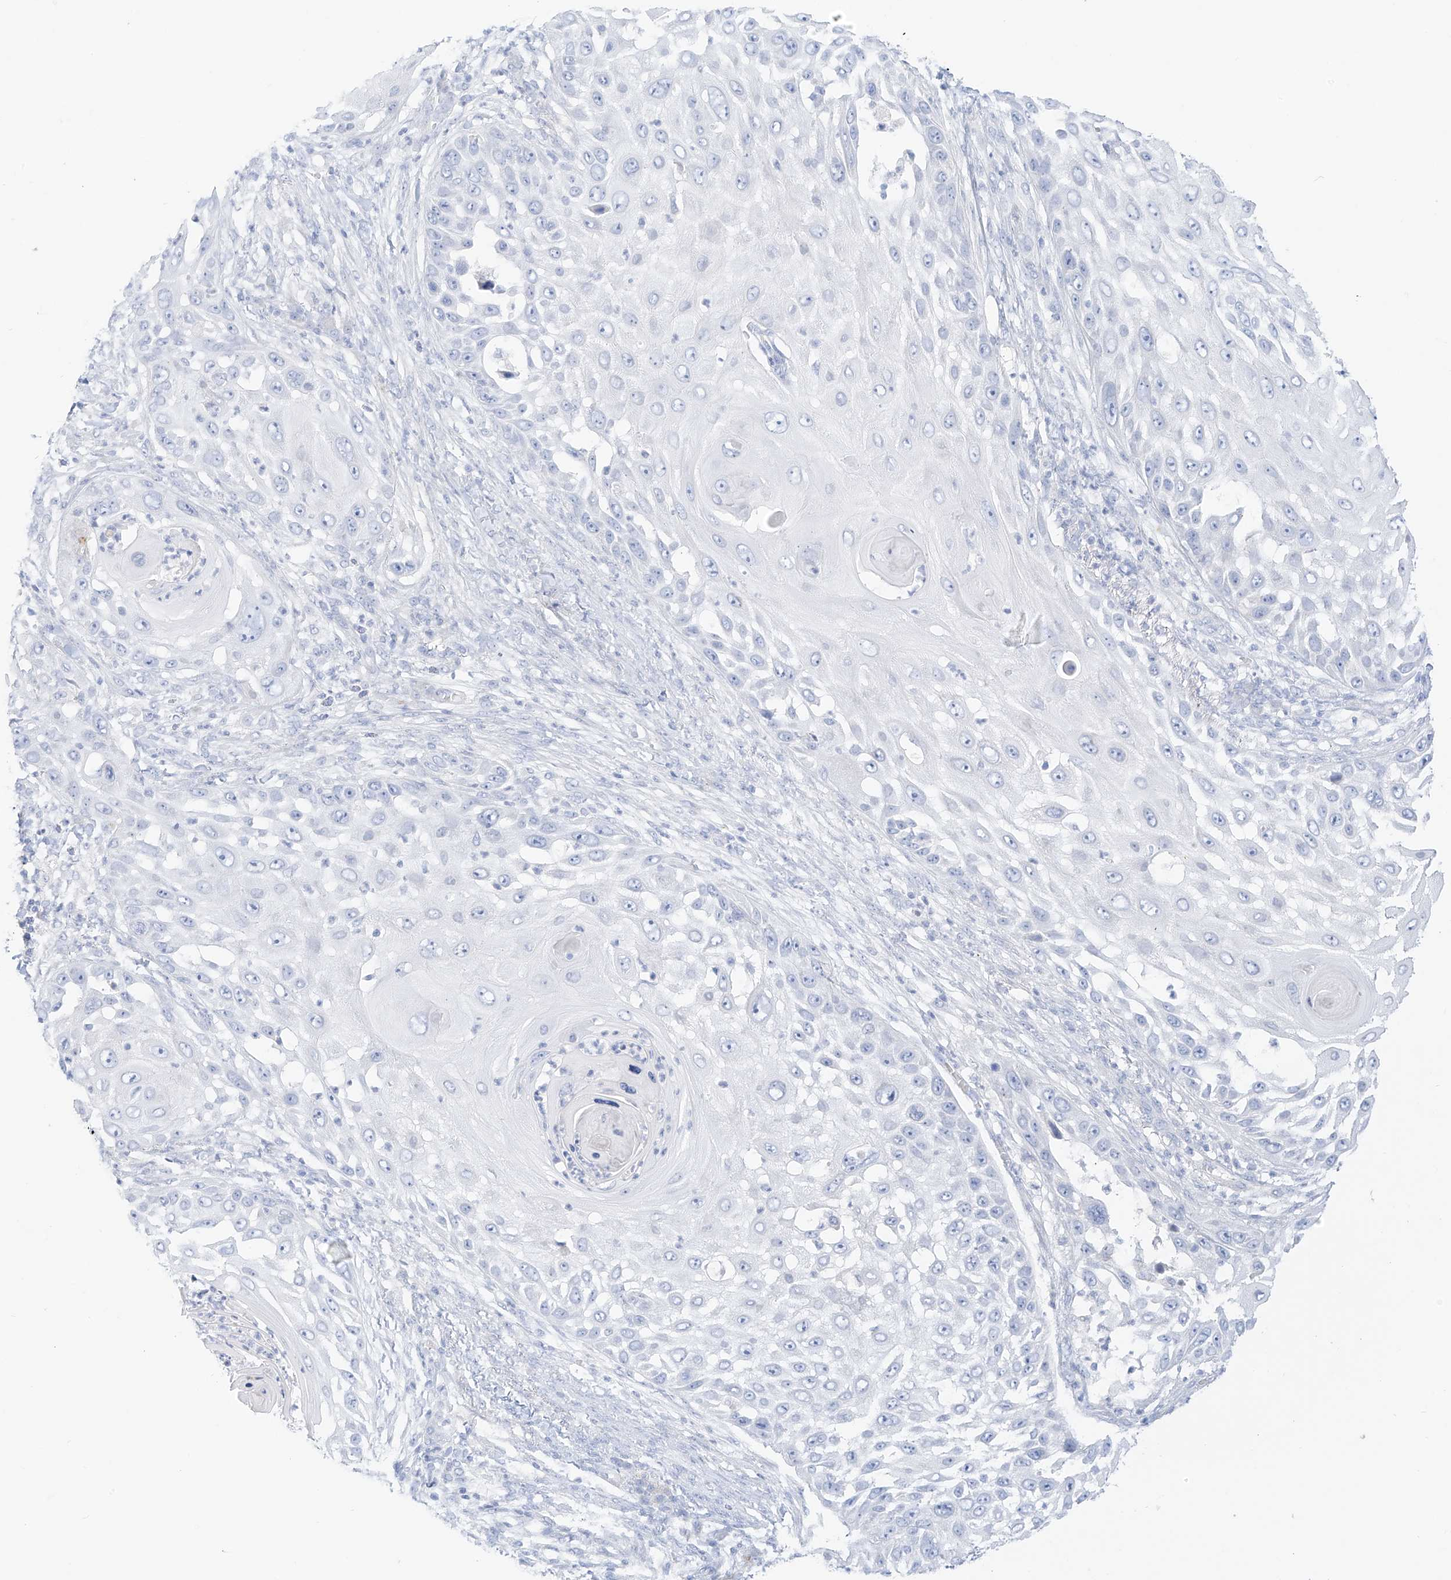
{"staining": {"intensity": "negative", "quantity": "none", "location": "none"}, "tissue": "skin cancer", "cell_type": "Tumor cells", "image_type": "cancer", "snomed": [{"axis": "morphology", "description": "Squamous cell carcinoma, NOS"}, {"axis": "topography", "description": "Skin"}], "caption": "DAB (3,3'-diaminobenzidine) immunohistochemical staining of human skin cancer (squamous cell carcinoma) exhibits no significant expression in tumor cells.", "gene": "ST3GAL5", "patient": {"sex": "female", "age": 44}}